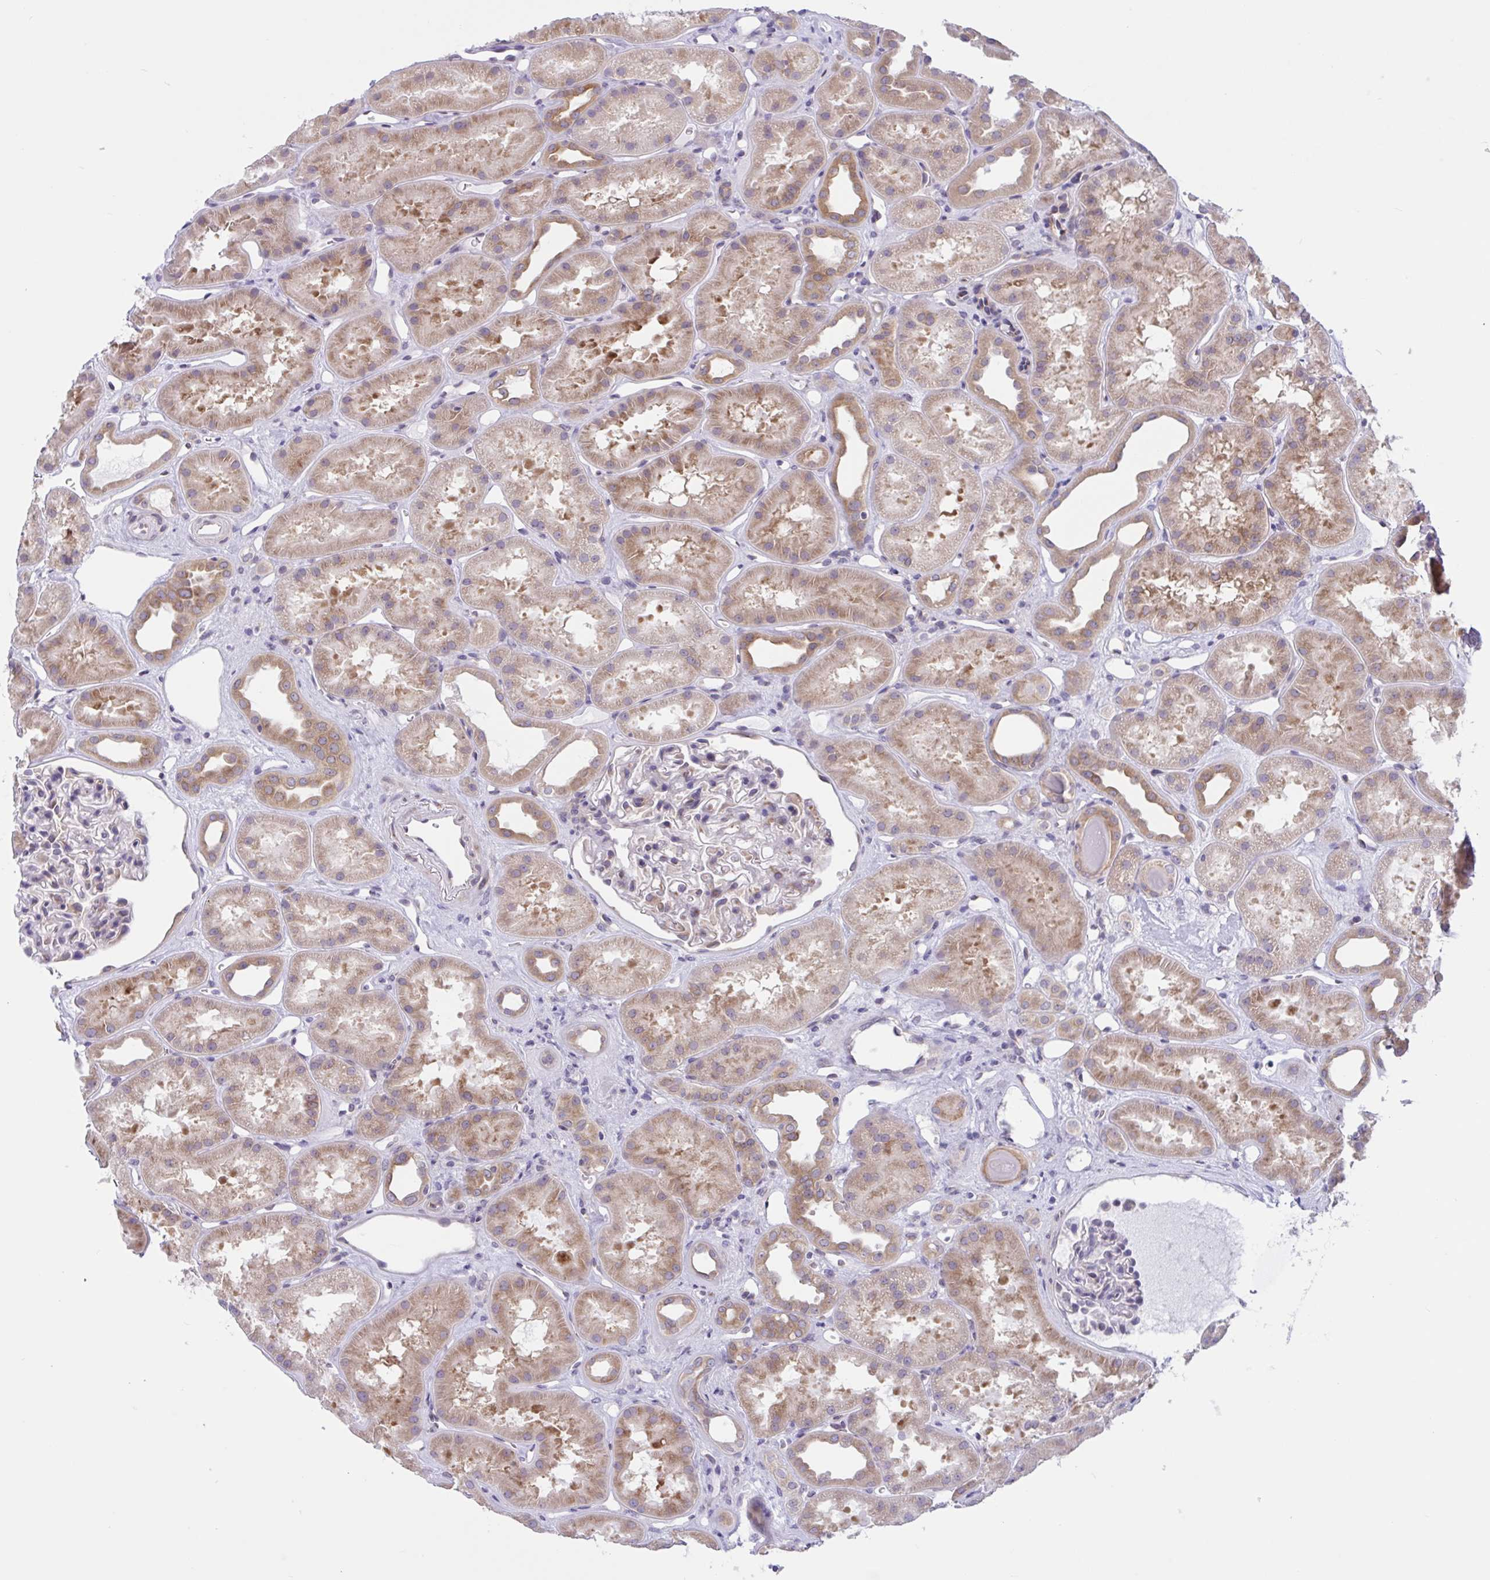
{"staining": {"intensity": "negative", "quantity": "none", "location": "none"}, "tissue": "kidney", "cell_type": "Cells in glomeruli", "image_type": "normal", "snomed": [{"axis": "morphology", "description": "Normal tissue, NOS"}, {"axis": "topography", "description": "Kidney"}], "caption": "Protein analysis of unremarkable kidney exhibits no significant positivity in cells in glomeruli.", "gene": "CAMLG", "patient": {"sex": "male", "age": 61}}